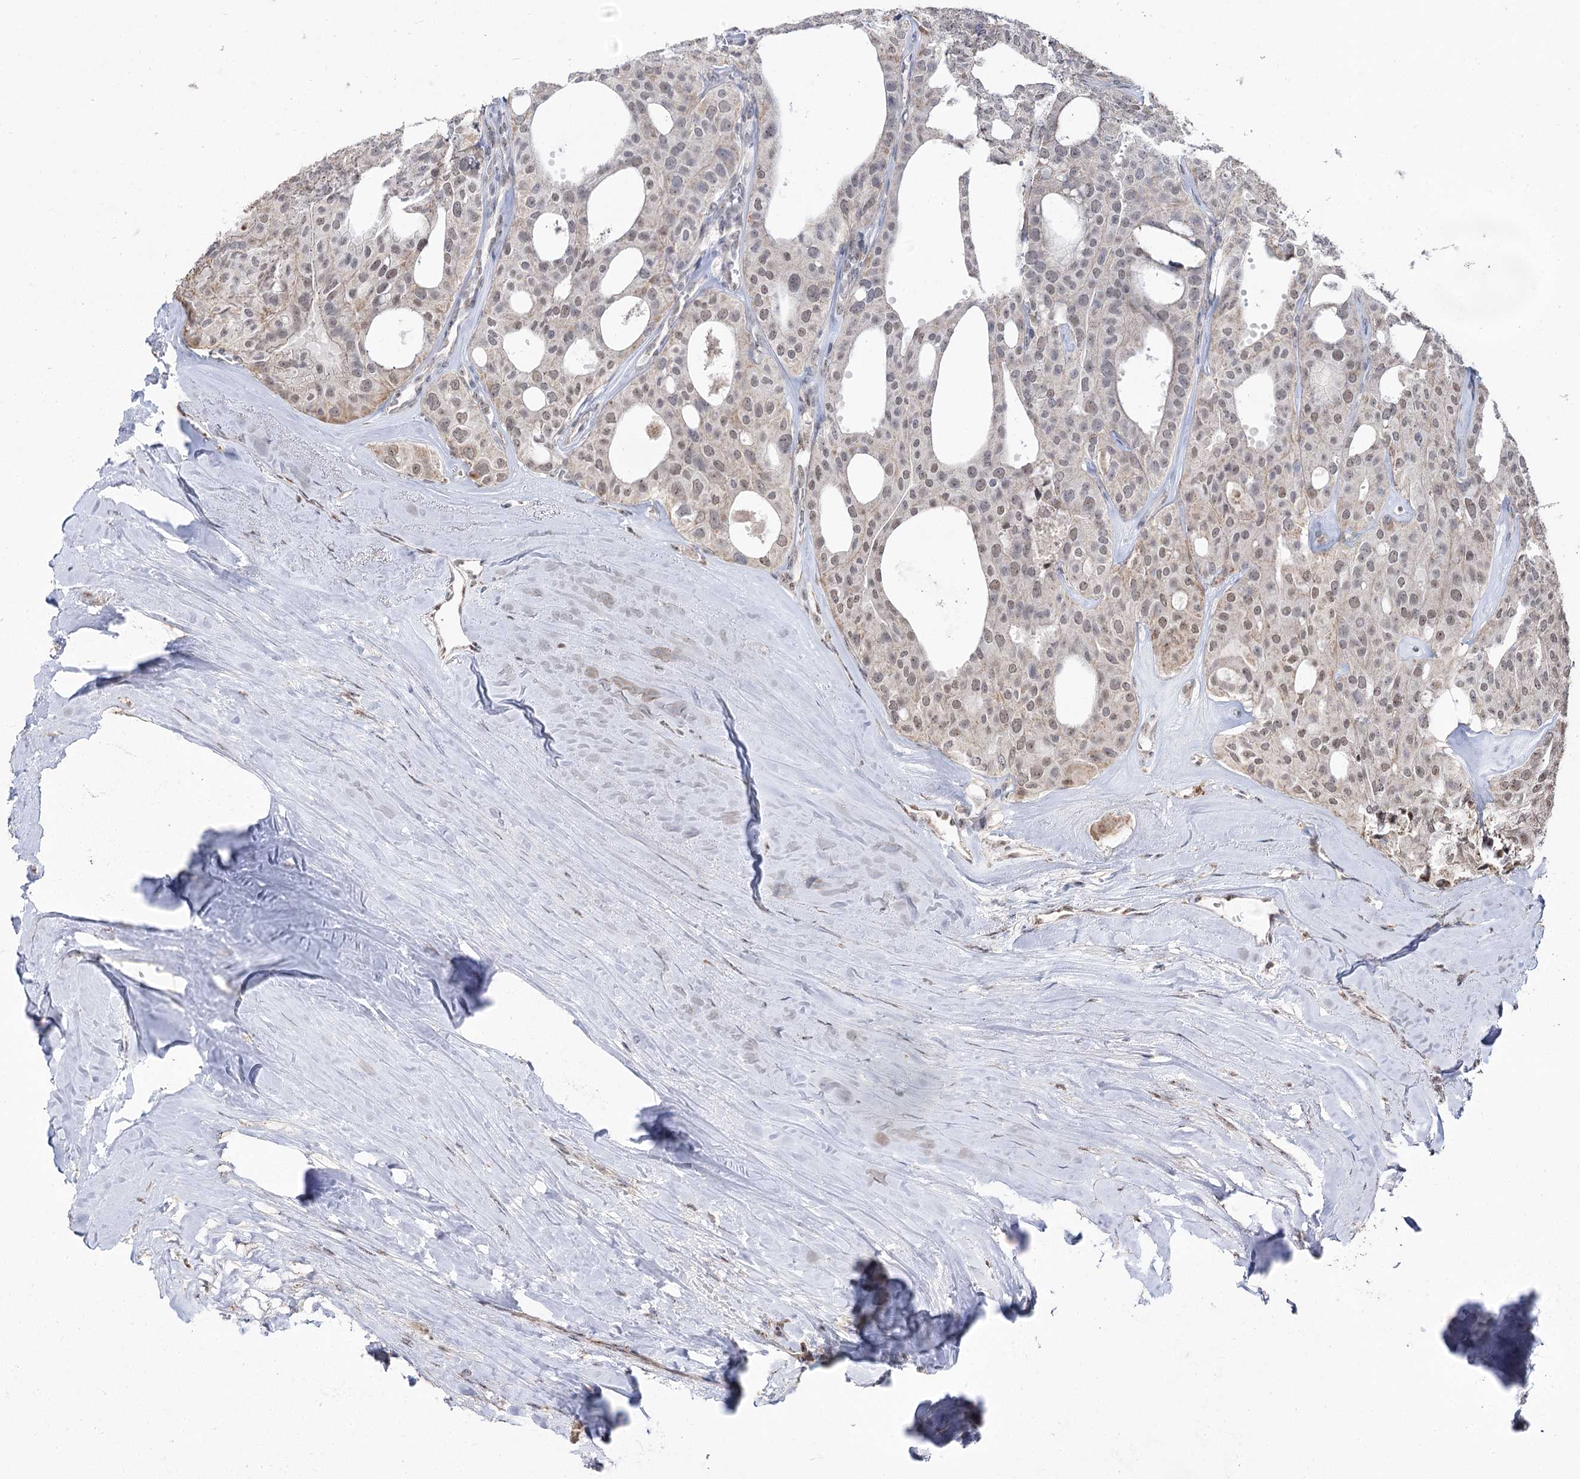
{"staining": {"intensity": "weak", "quantity": "<25%", "location": "cytoplasmic/membranous,nuclear"}, "tissue": "thyroid cancer", "cell_type": "Tumor cells", "image_type": "cancer", "snomed": [{"axis": "morphology", "description": "Follicular adenoma carcinoma, NOS"}, {"axis": "topography", "description": "Thyroid gland"}], "caption": "DAB (3,3'-diaminobenzidine) immunohistochemical staining of human thyroid cancer shows no significant positivity in tumor cells.", "gene": "RUFY4", "patient": {"sex": "male", "age": 75}}